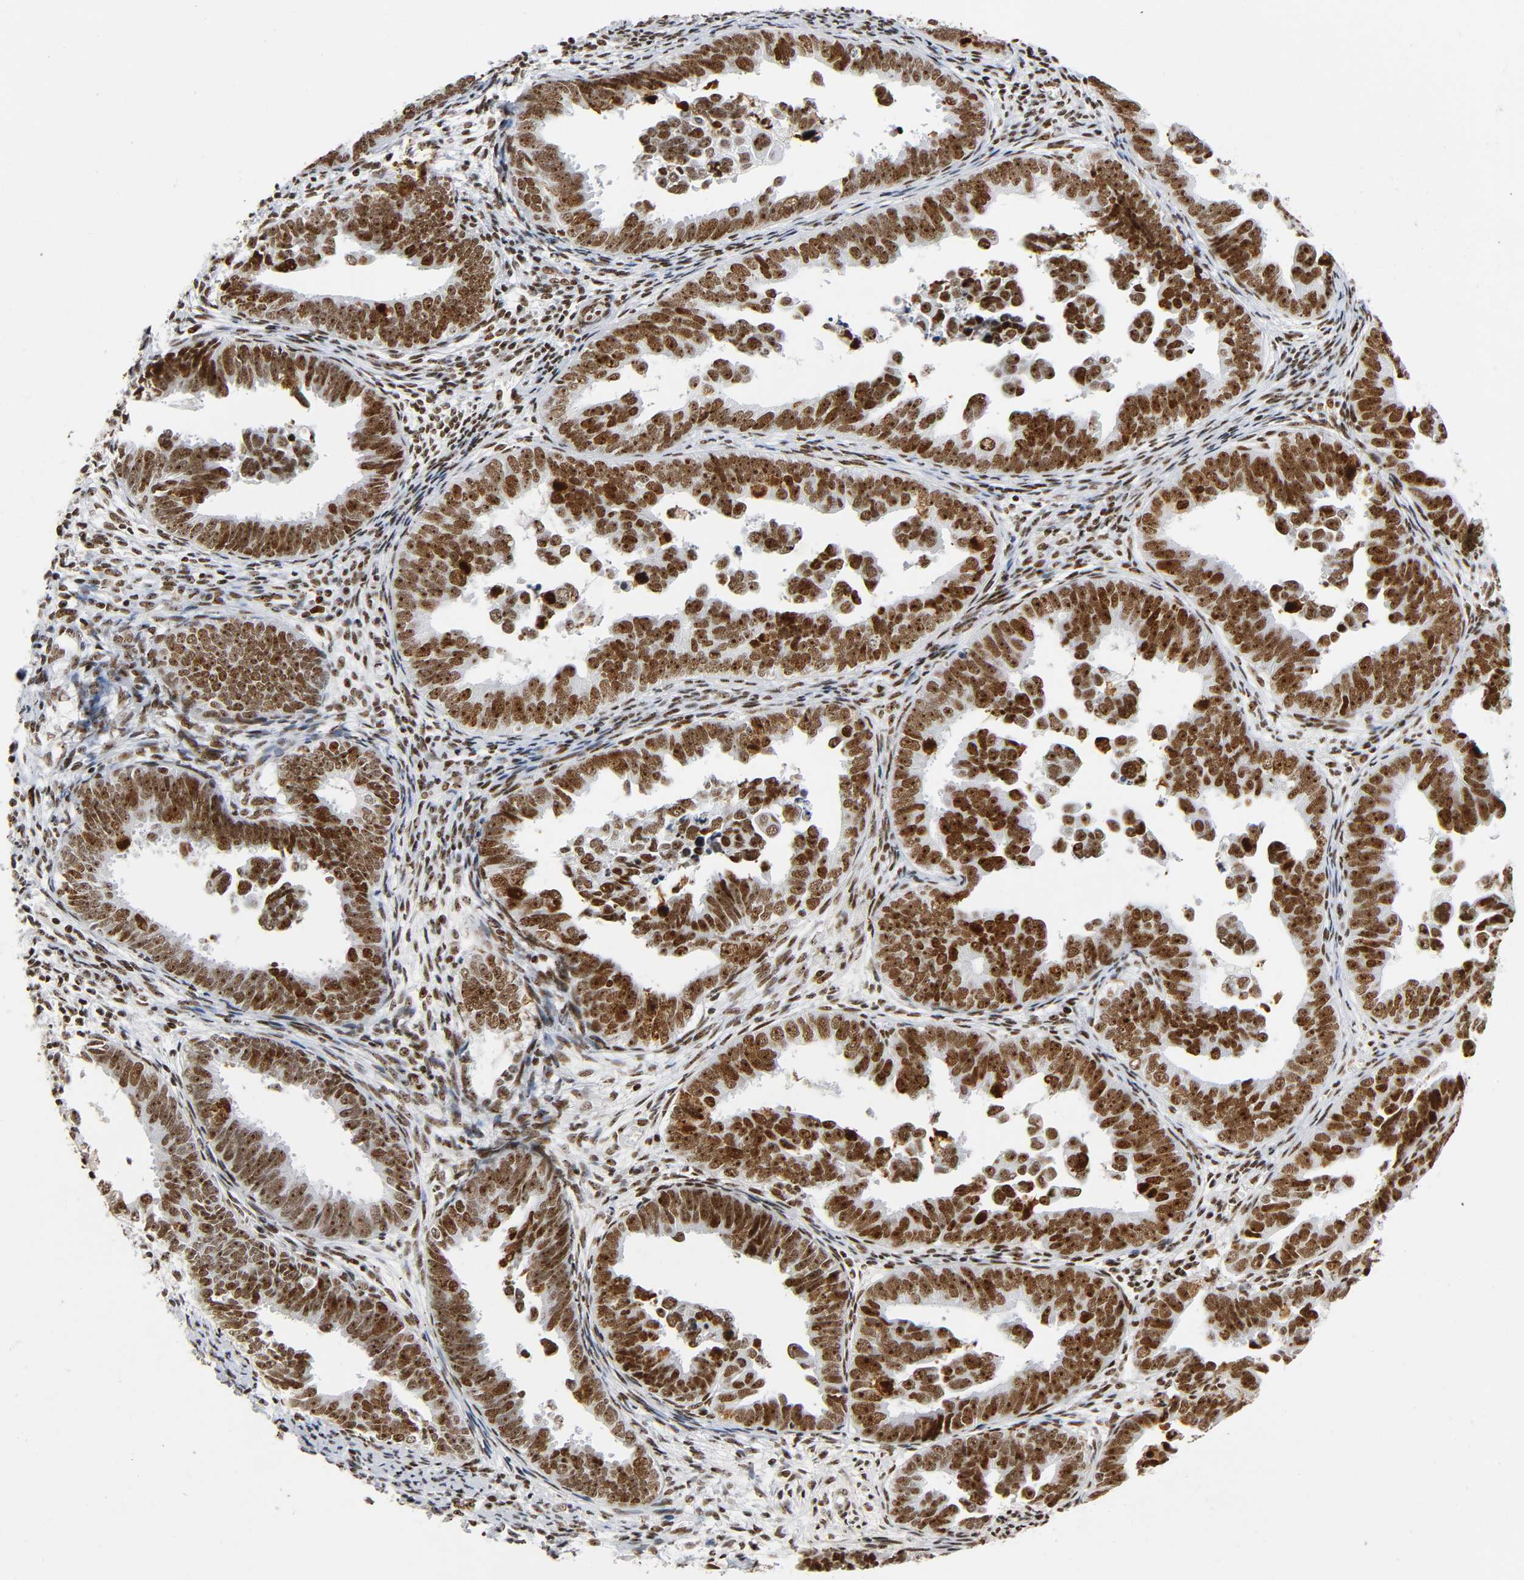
{"staining": {"intensity": "strong", "quantity": ">75%", "location": "nuclear"}, "tissue": "endometrial cancer", "cell_type": "Tumor cells", "image_type": "cancer", "snomed": [{"axis": "morphology", "description": "Adenocarcinoma, NOS"}, {"axis": "topography", "description": "Endometrium"}], "caption": "Human adenocarcinoma (endometrial) stained with a brown dye demonstrates strong nuclear positive staining in about >75% of tumor cells.", "gene": "UBTF", "patient": {"sex": "female", "age": 75}}